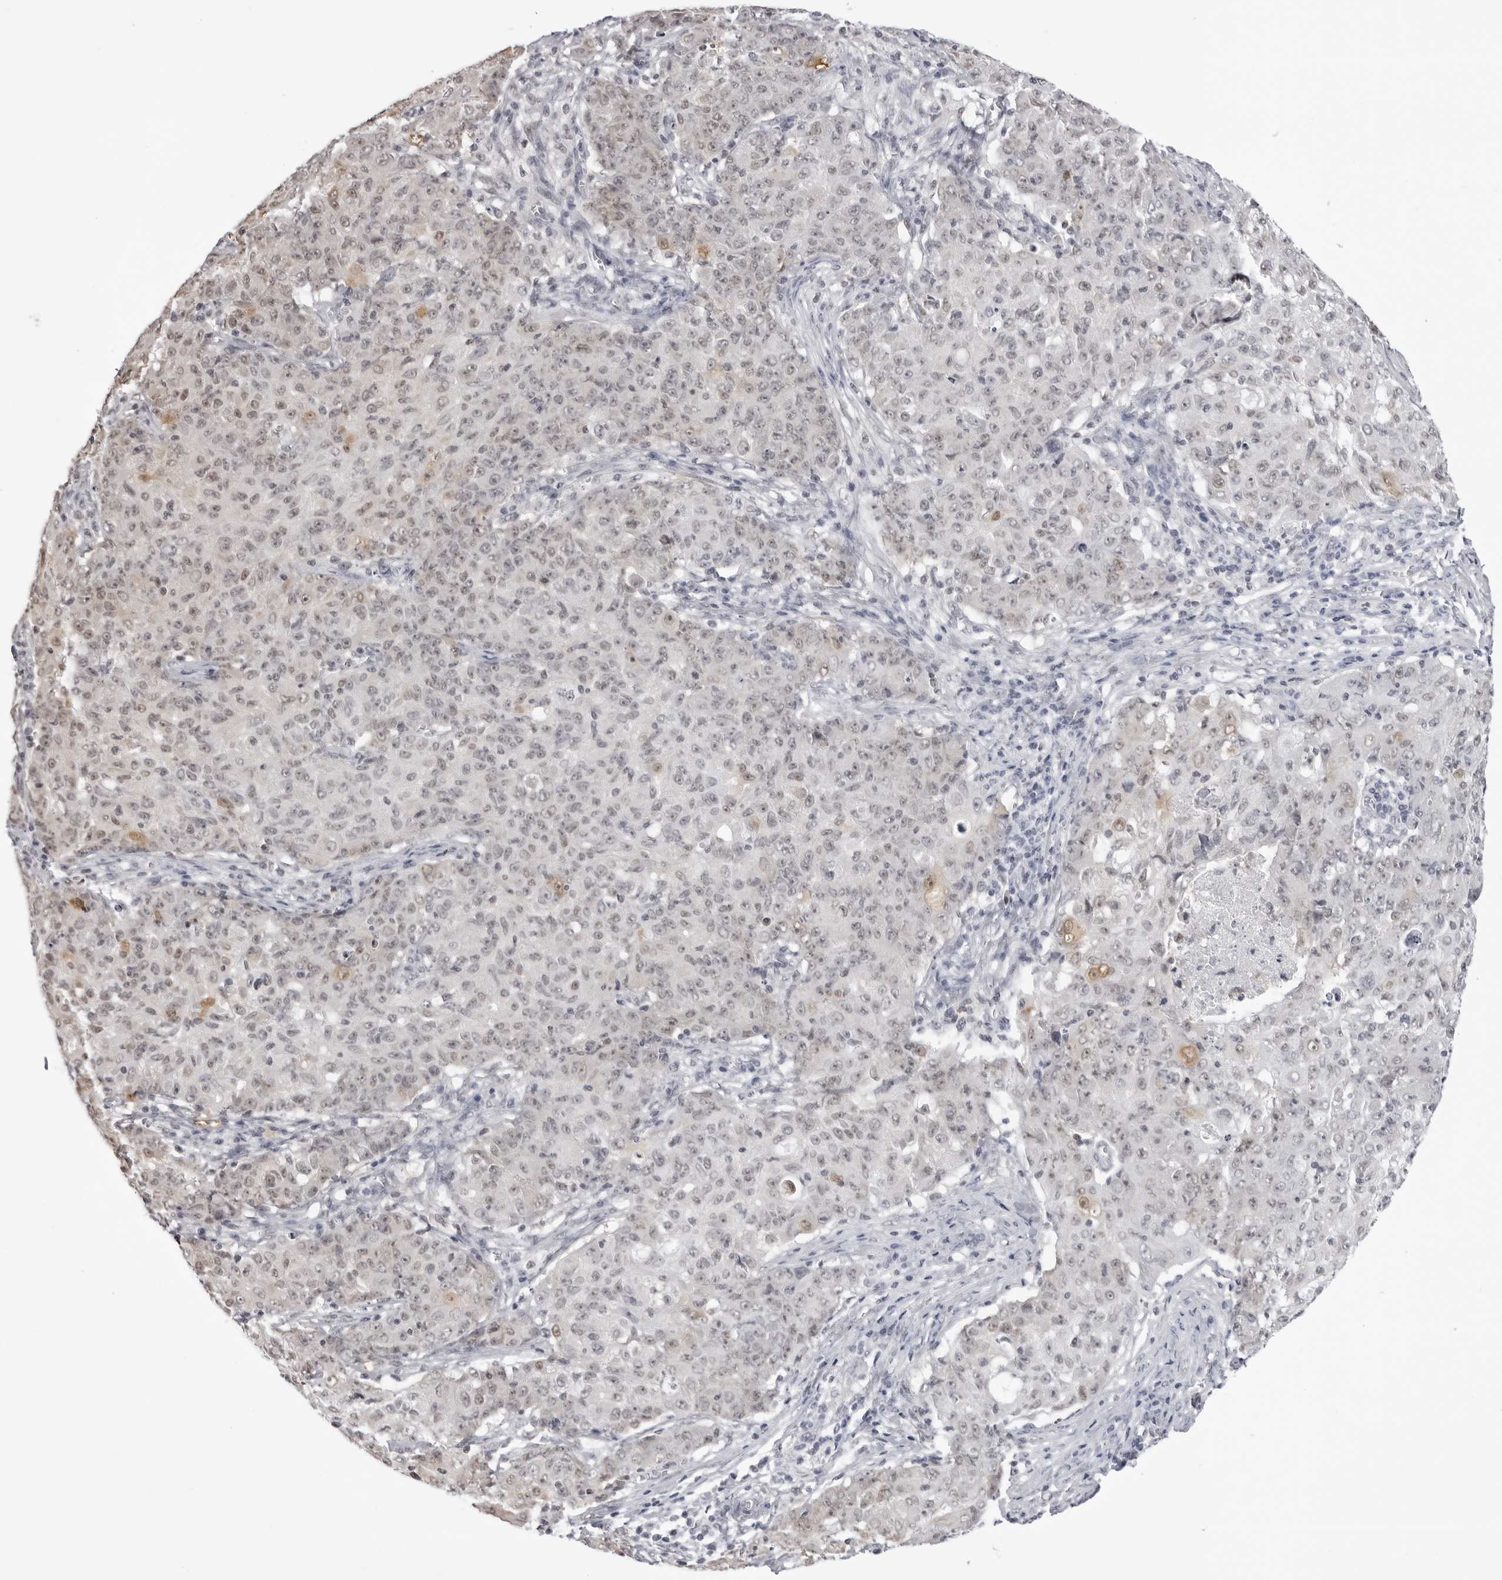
{"staining": {"intensity": "weak", "quantity": "25%-75%", "location": "cytoplasmic/membranous,nuclear"}, "tissue": "ovarian cancer", "cell_type": "Tumor cells", "image_type": "cancer", "snomed": [{"axis": "morphology", "description": "Carcinoma, endometroid"}, {"axis": "topography", "description": "Ovary"}], "caption": "Protein expression by immunohistochemistry shows weak cytoplasmic/membranous and nuclear staining in approximately 25%-75% of tumor cells in ovarian cancer.", "gene": "HSPA4", "patient": {"sex": "female", "age": 42}}